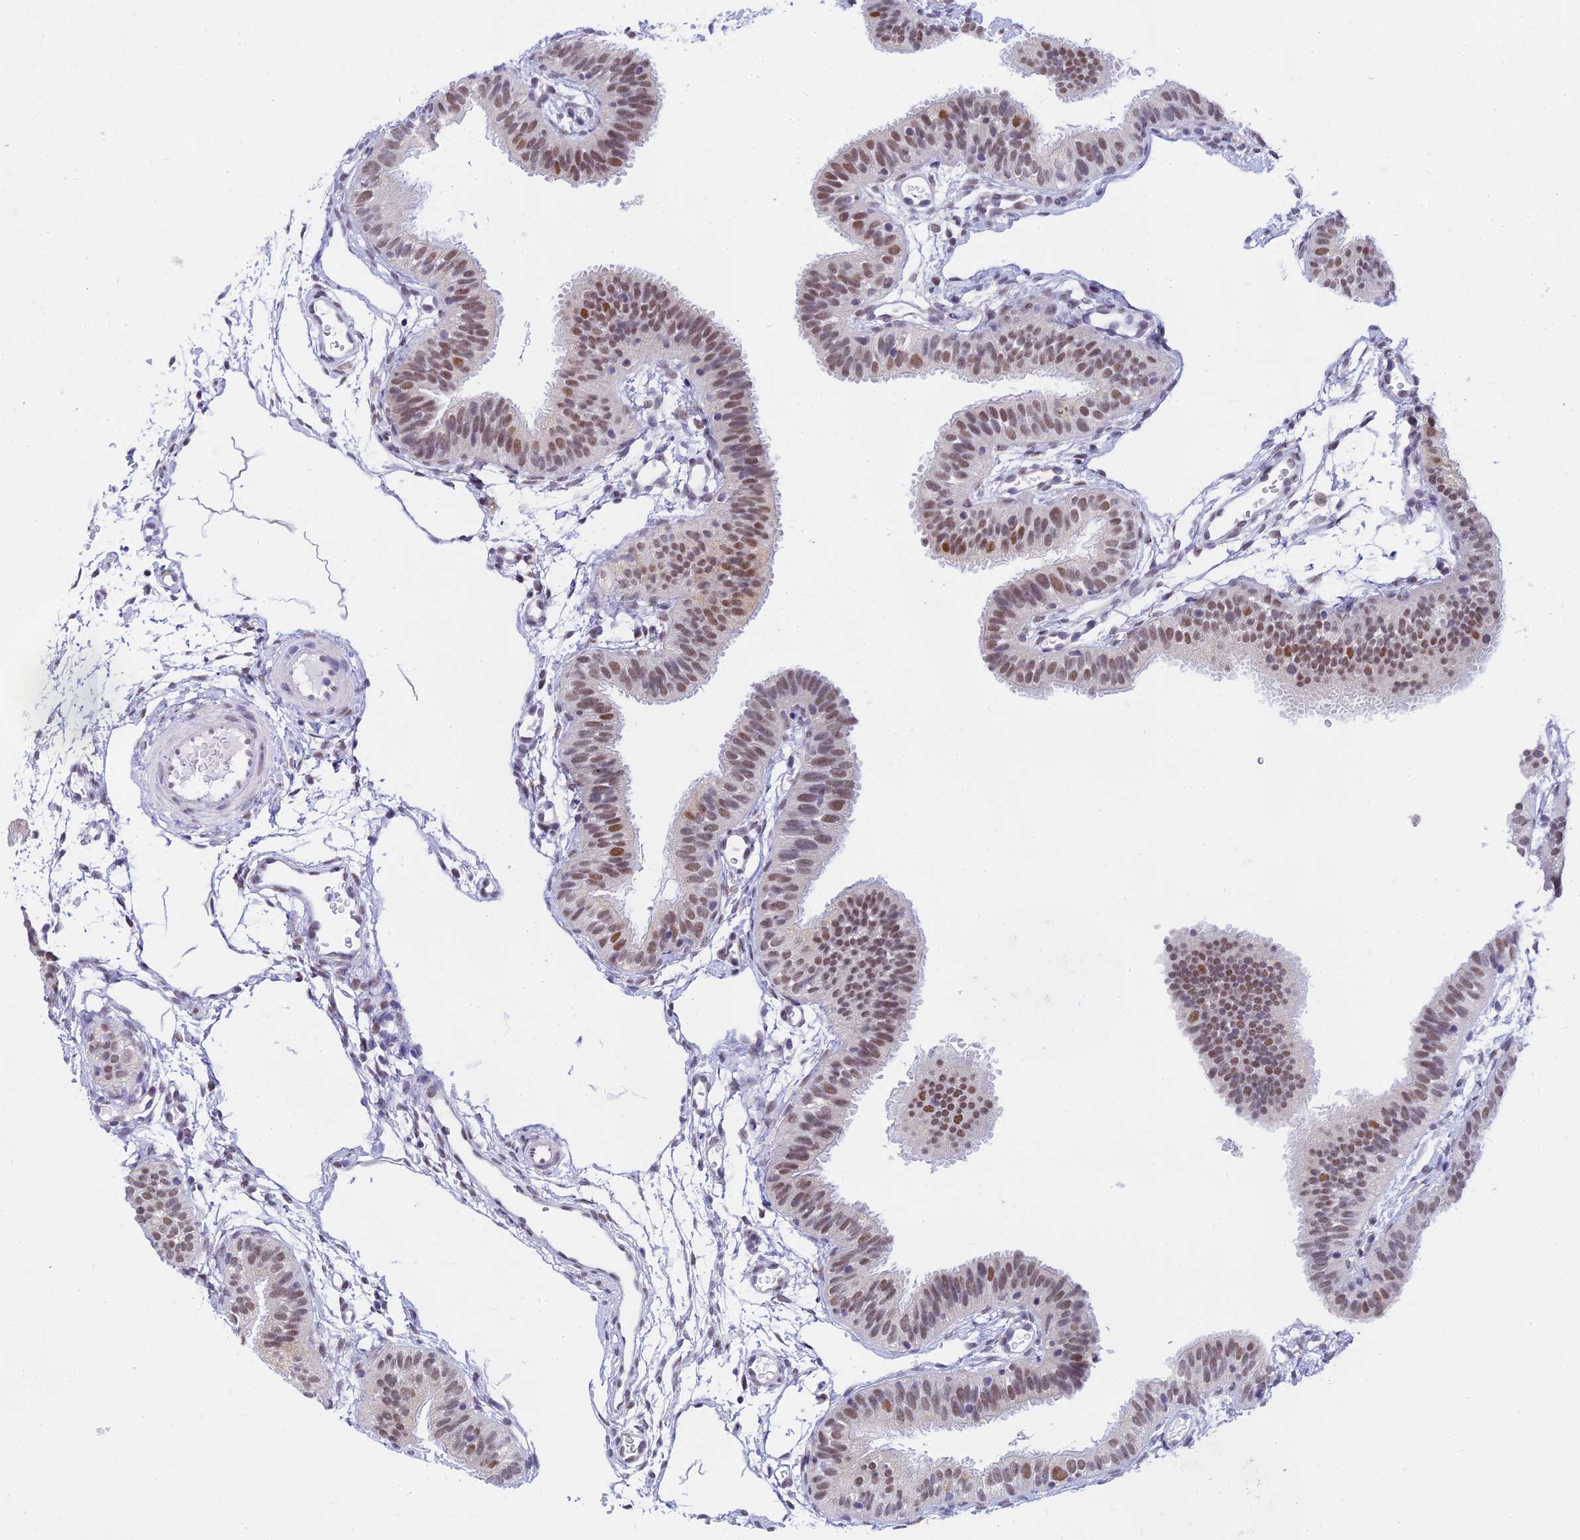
{"staining": {"intensity": "moderate", "quantity": ">75%", "location": "nuclear"}, "tissue": "fallopian tube", "cell_type": "Glandular cells", "image_type": "normal", "snomed": [{"axis": "morphology", "description": "Normal tissue, NOS"}, {"axis": "topography", "description": "Fallopian tube"}], "caption": "This photomicrograph displays benign fallopian tube stained with immunohistochemistry to label a protein in brown. The nuclear of glandular cells show moderate positivity for the protein. Nuclei are counter-stained blue.", "gene": "C2orf49", "patient": {"sex": "female", "age": 35}}